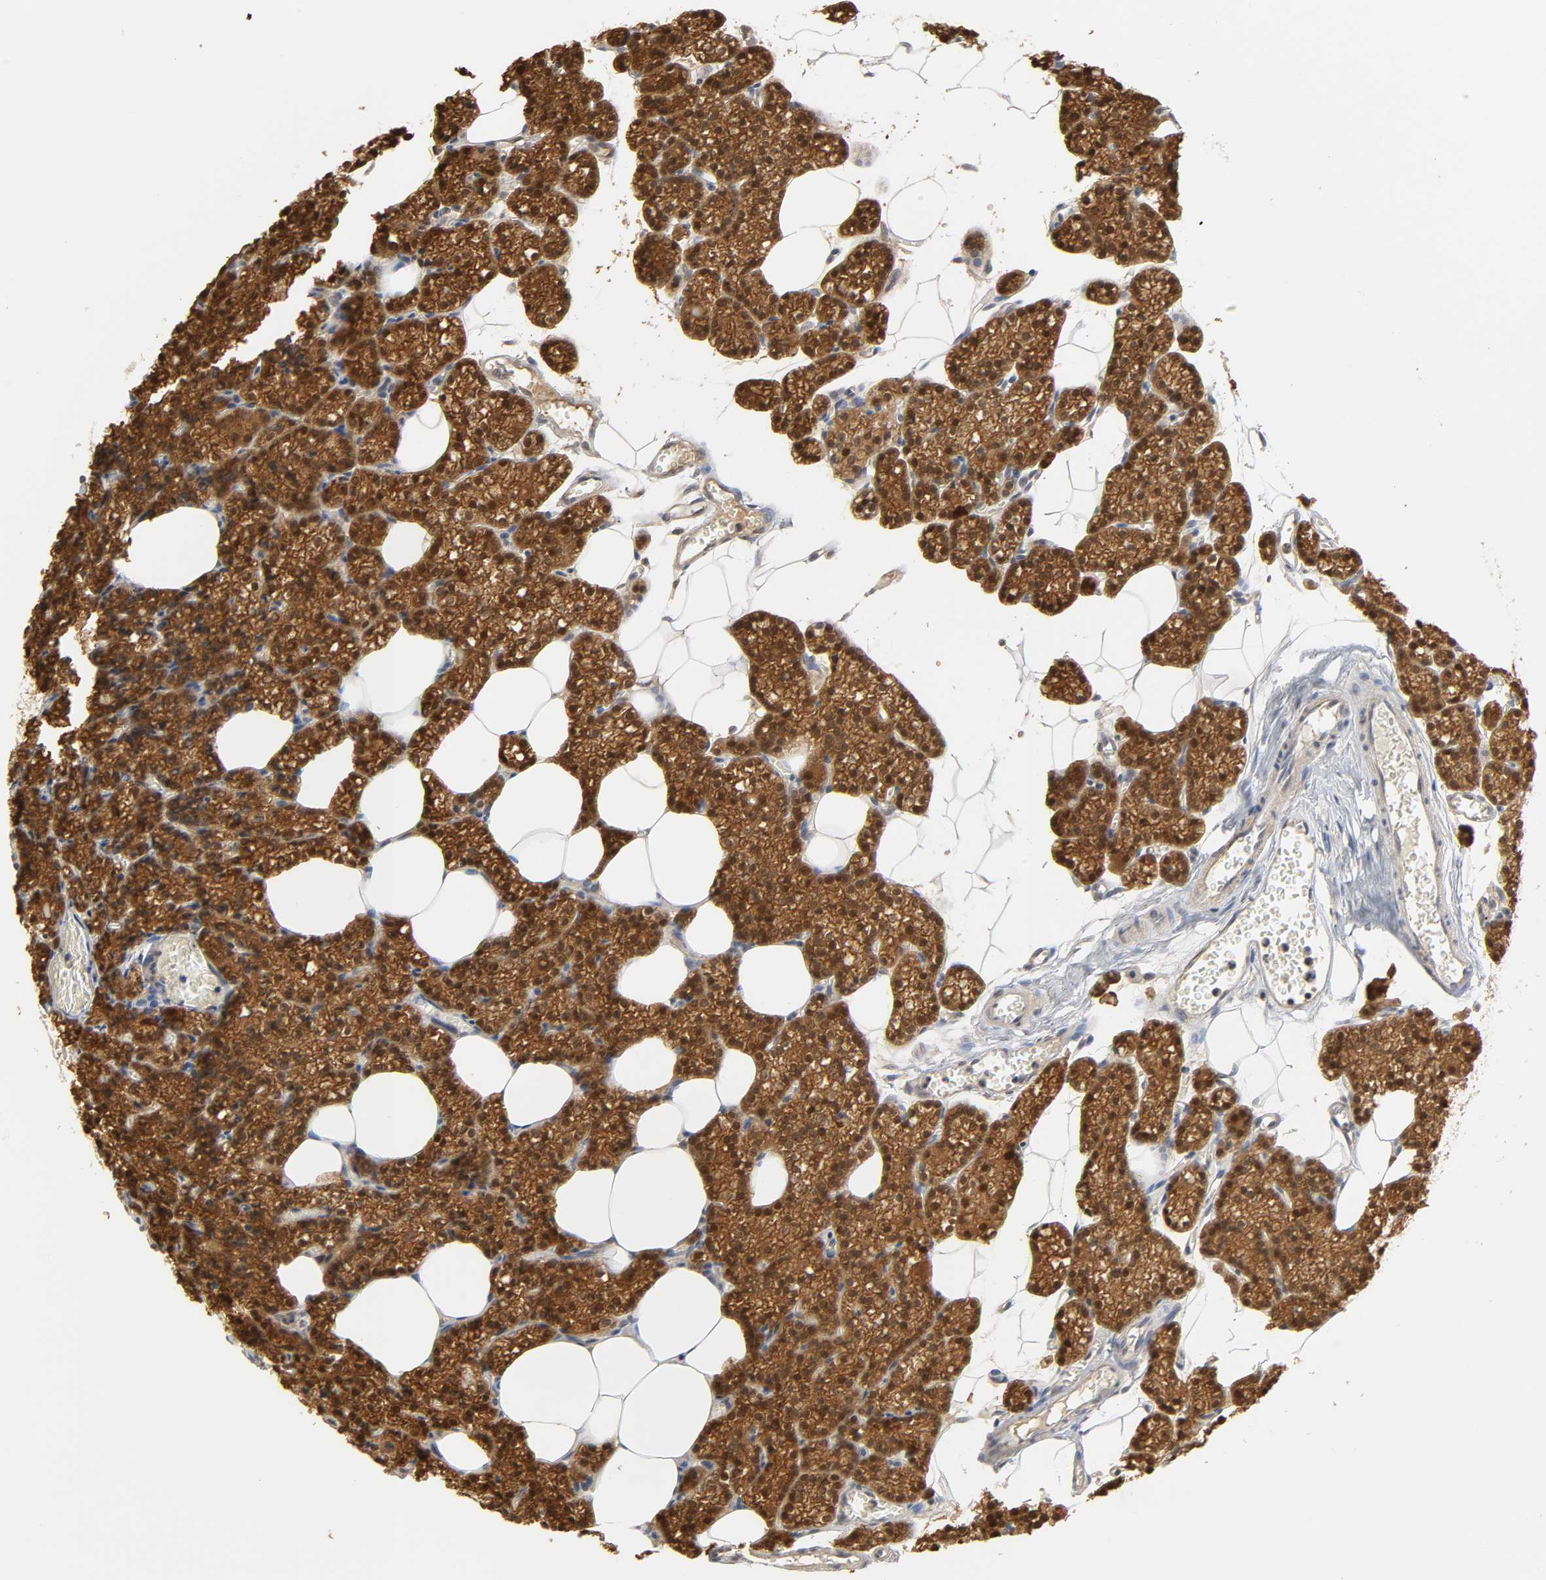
{"staining": {"intensity": "strong", "quantity": ">75%", "location": "cytoplasmic/membranous"}, "tissue": "parathyroid gland", "cell_type": "Glandular cells", "image_type": "normal", "snomed": [{"axis": "morphology", "description": "Normal tissue, NOS"}, {"axis": "topography", "description": "Parathyroid gland"}], "caption": "Immunohistochemistry photomicrograph of benign parathyroid gland: parathyroid gland stained using IHC displays high levels of strong protein expression localized specifically in the cytoplasmic/membranous of glandular cells, appearing as a cytoplasmic/membranous brown color.", "gene": "MIF", "patient": {"sex": "female", "age": 60}}